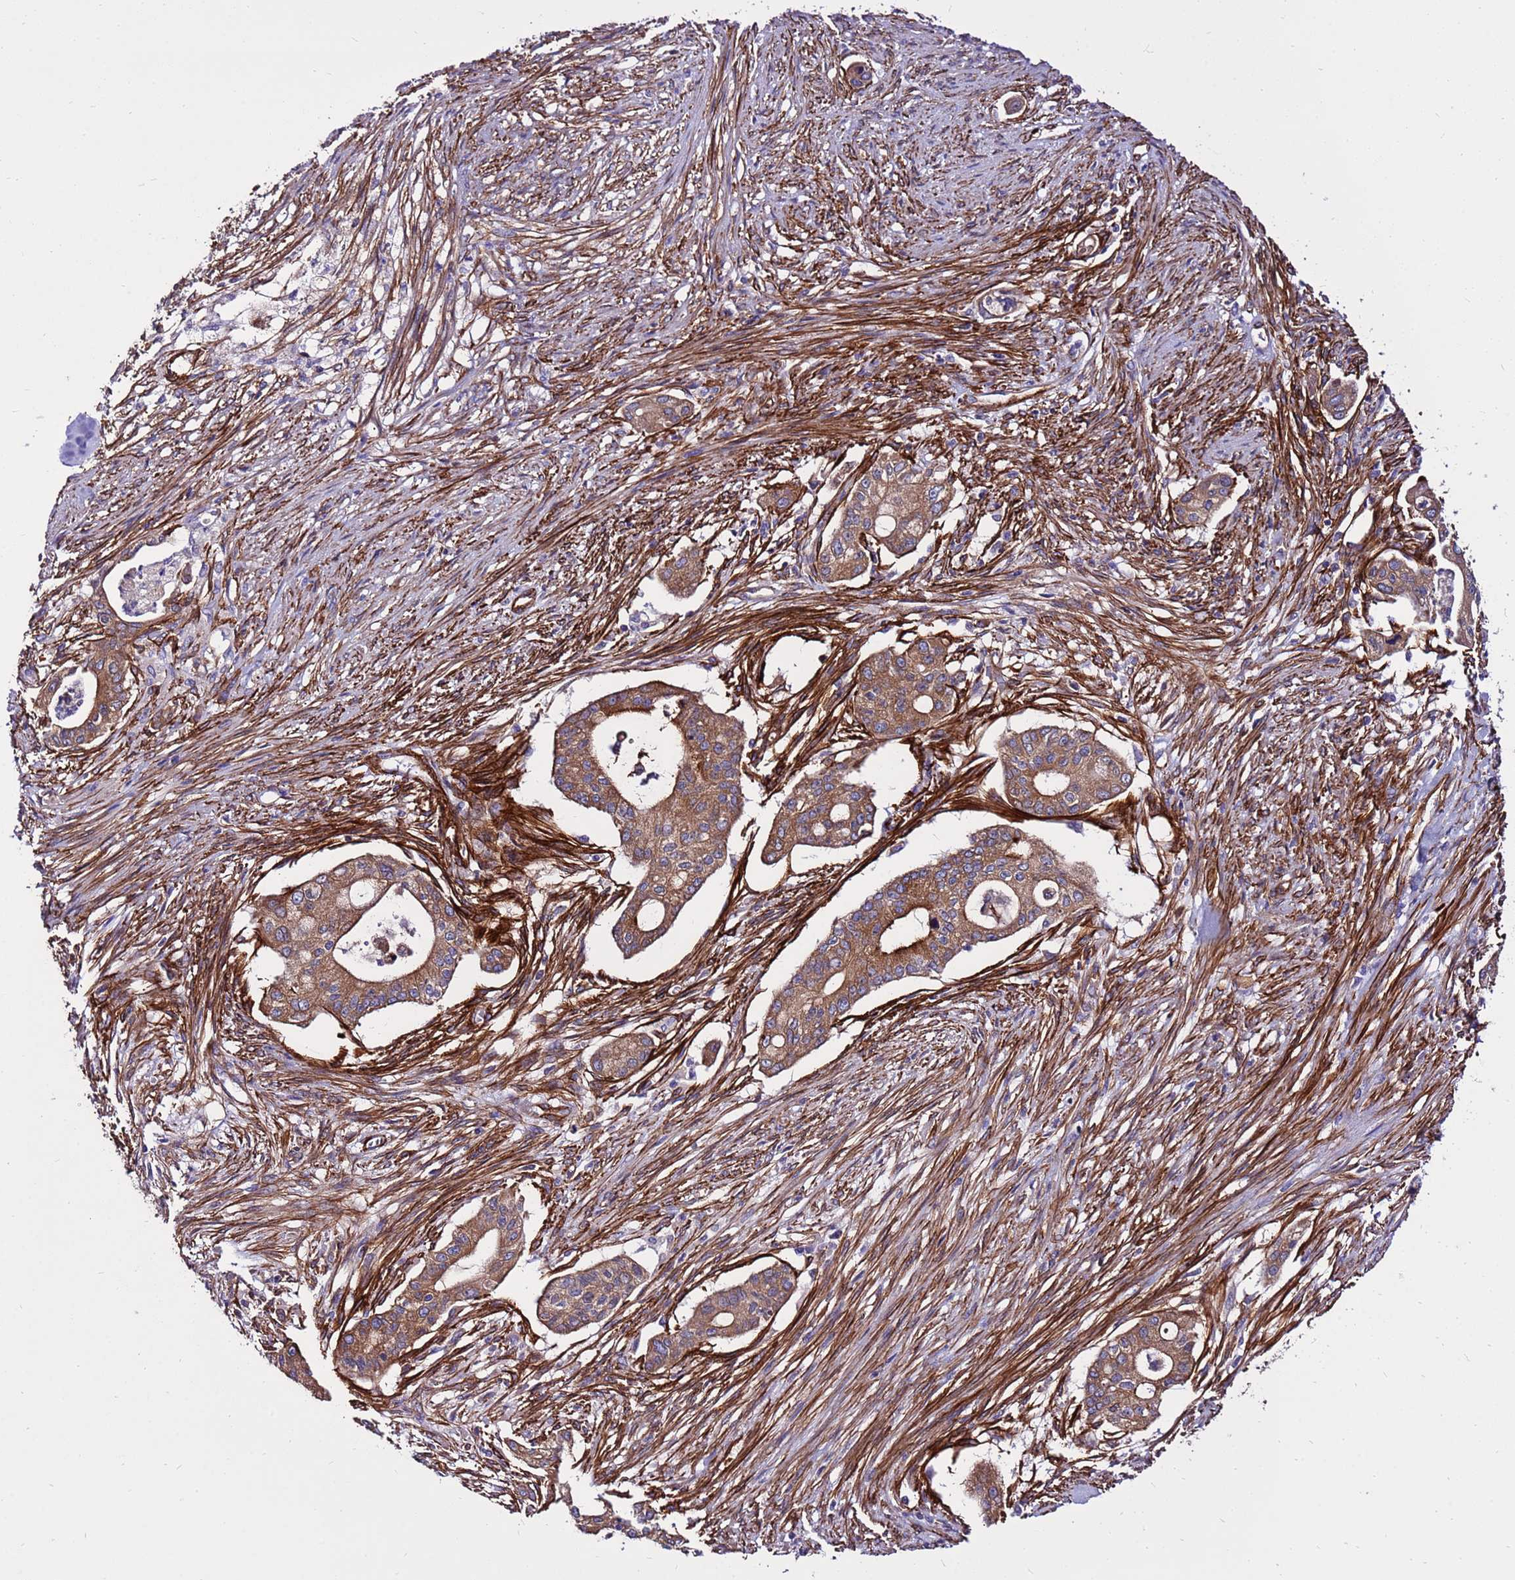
{"staining": {"intensity": "moderate", "quantity": ">75%", "location": "cytoplasmic/membranous"}, "tissue": "pancreatic cancer", "cell_type": "Tumor cells", "image_type": "cancer", "snomed": [{"axis": "morphology", "description": "Adenocarcinoma, NOS"}, {"axis": "topography", "description": "Pancreas"}], "caption": "Immunohistochemical staining of human pancreatic cancer (adenocarcinoma) demonstrates medium levels of moderate cytoplasmic/membranous protein staining in about >75% of tumor cells.", "gene": "EI24", "patient": {"sex": "male", "age": 46}}